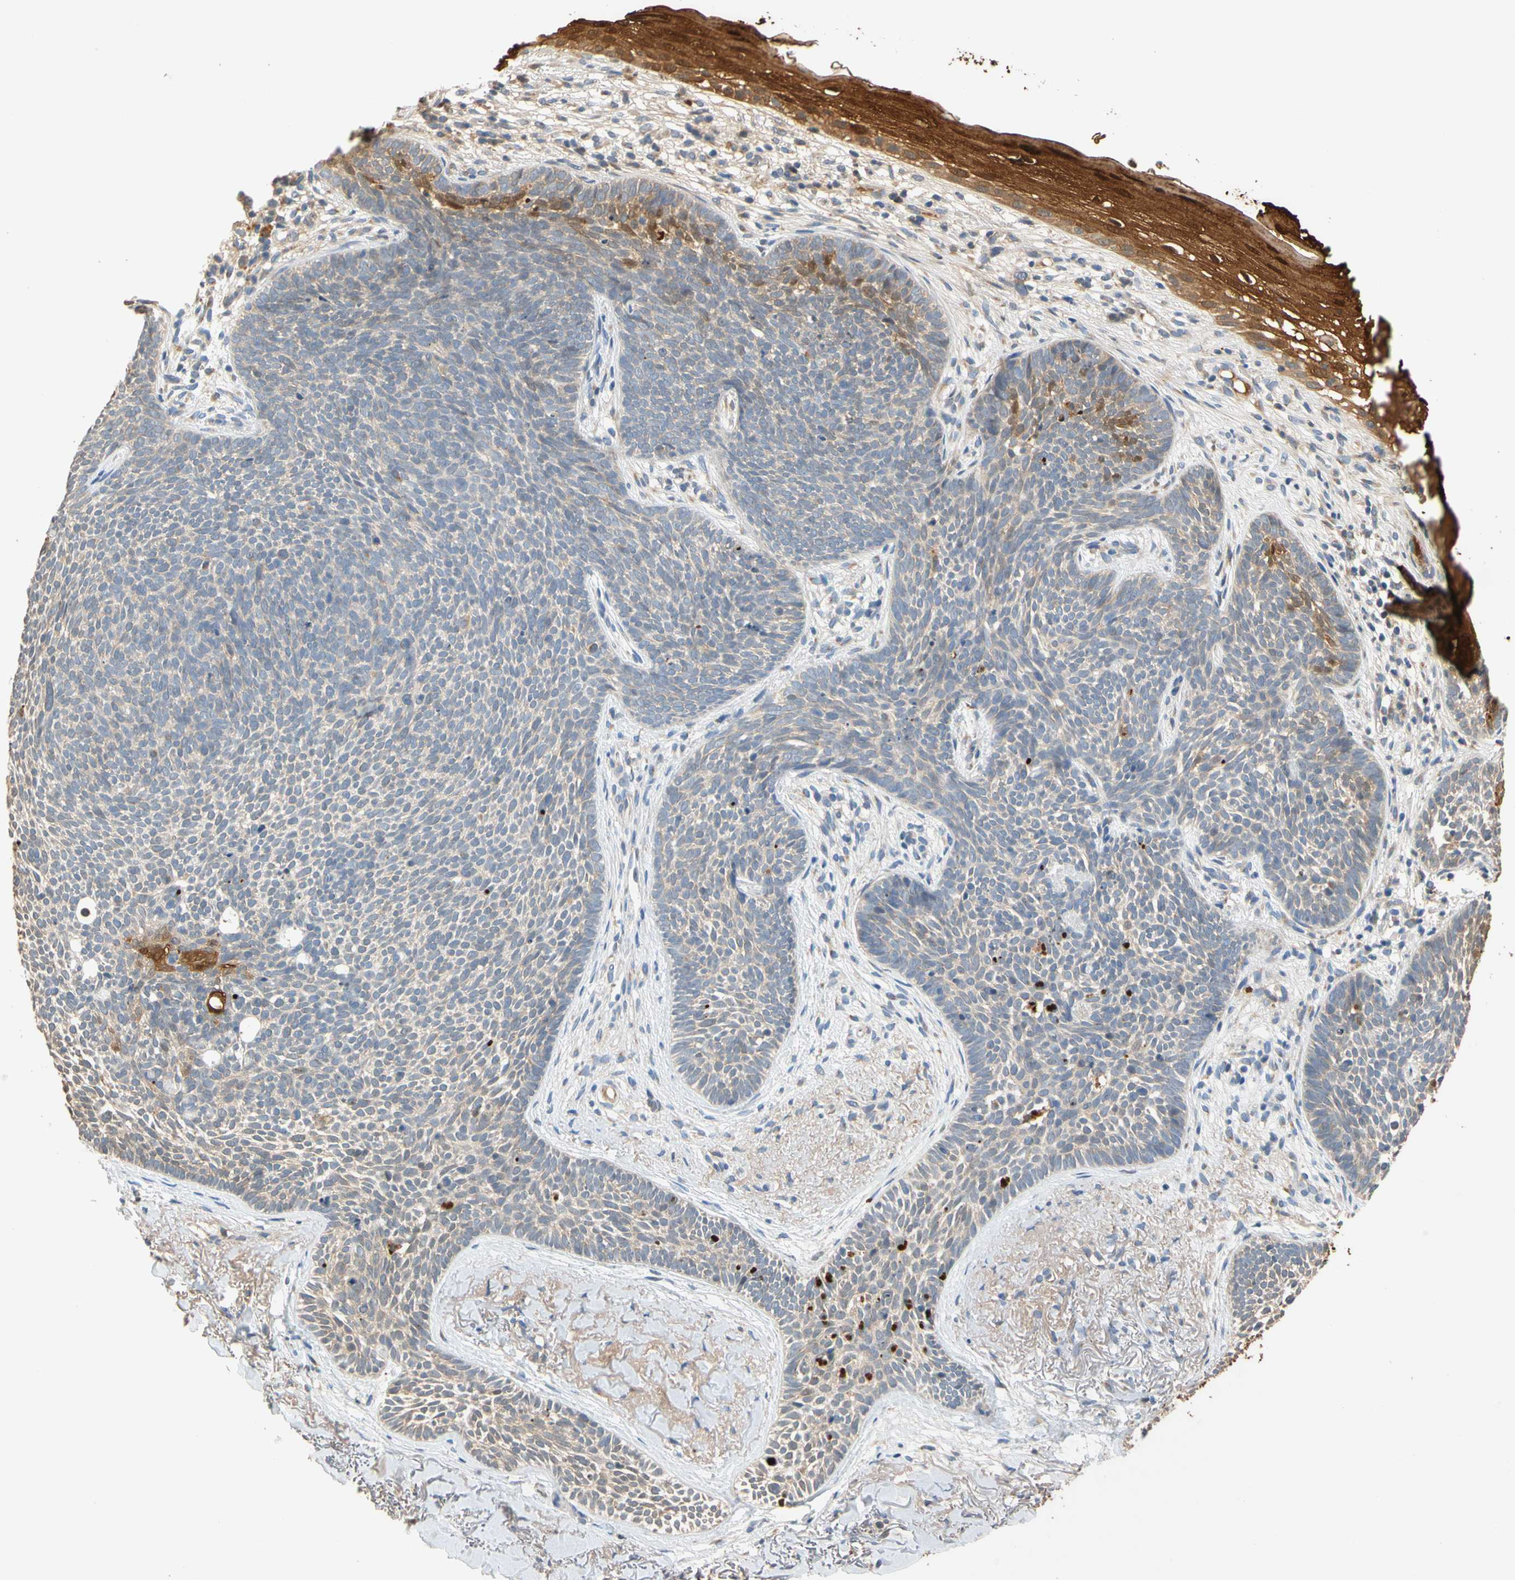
{"staining": {"intensity": "negative", "quantity": "none", "location": "none"}, "tissue": "skin cancer", "cell_type": "Tumor cells", "image_type": "cancer", "snomed": [{"axis": "morphology", "description": "Basal cell carcinoma"}, {"axis": "topography", "description": "Skin"}], "caption": "Tumor cells show no significant expression in skin cancer.", "gene": "GPSM2", "patient": {"sex": "female", "age": 70}}